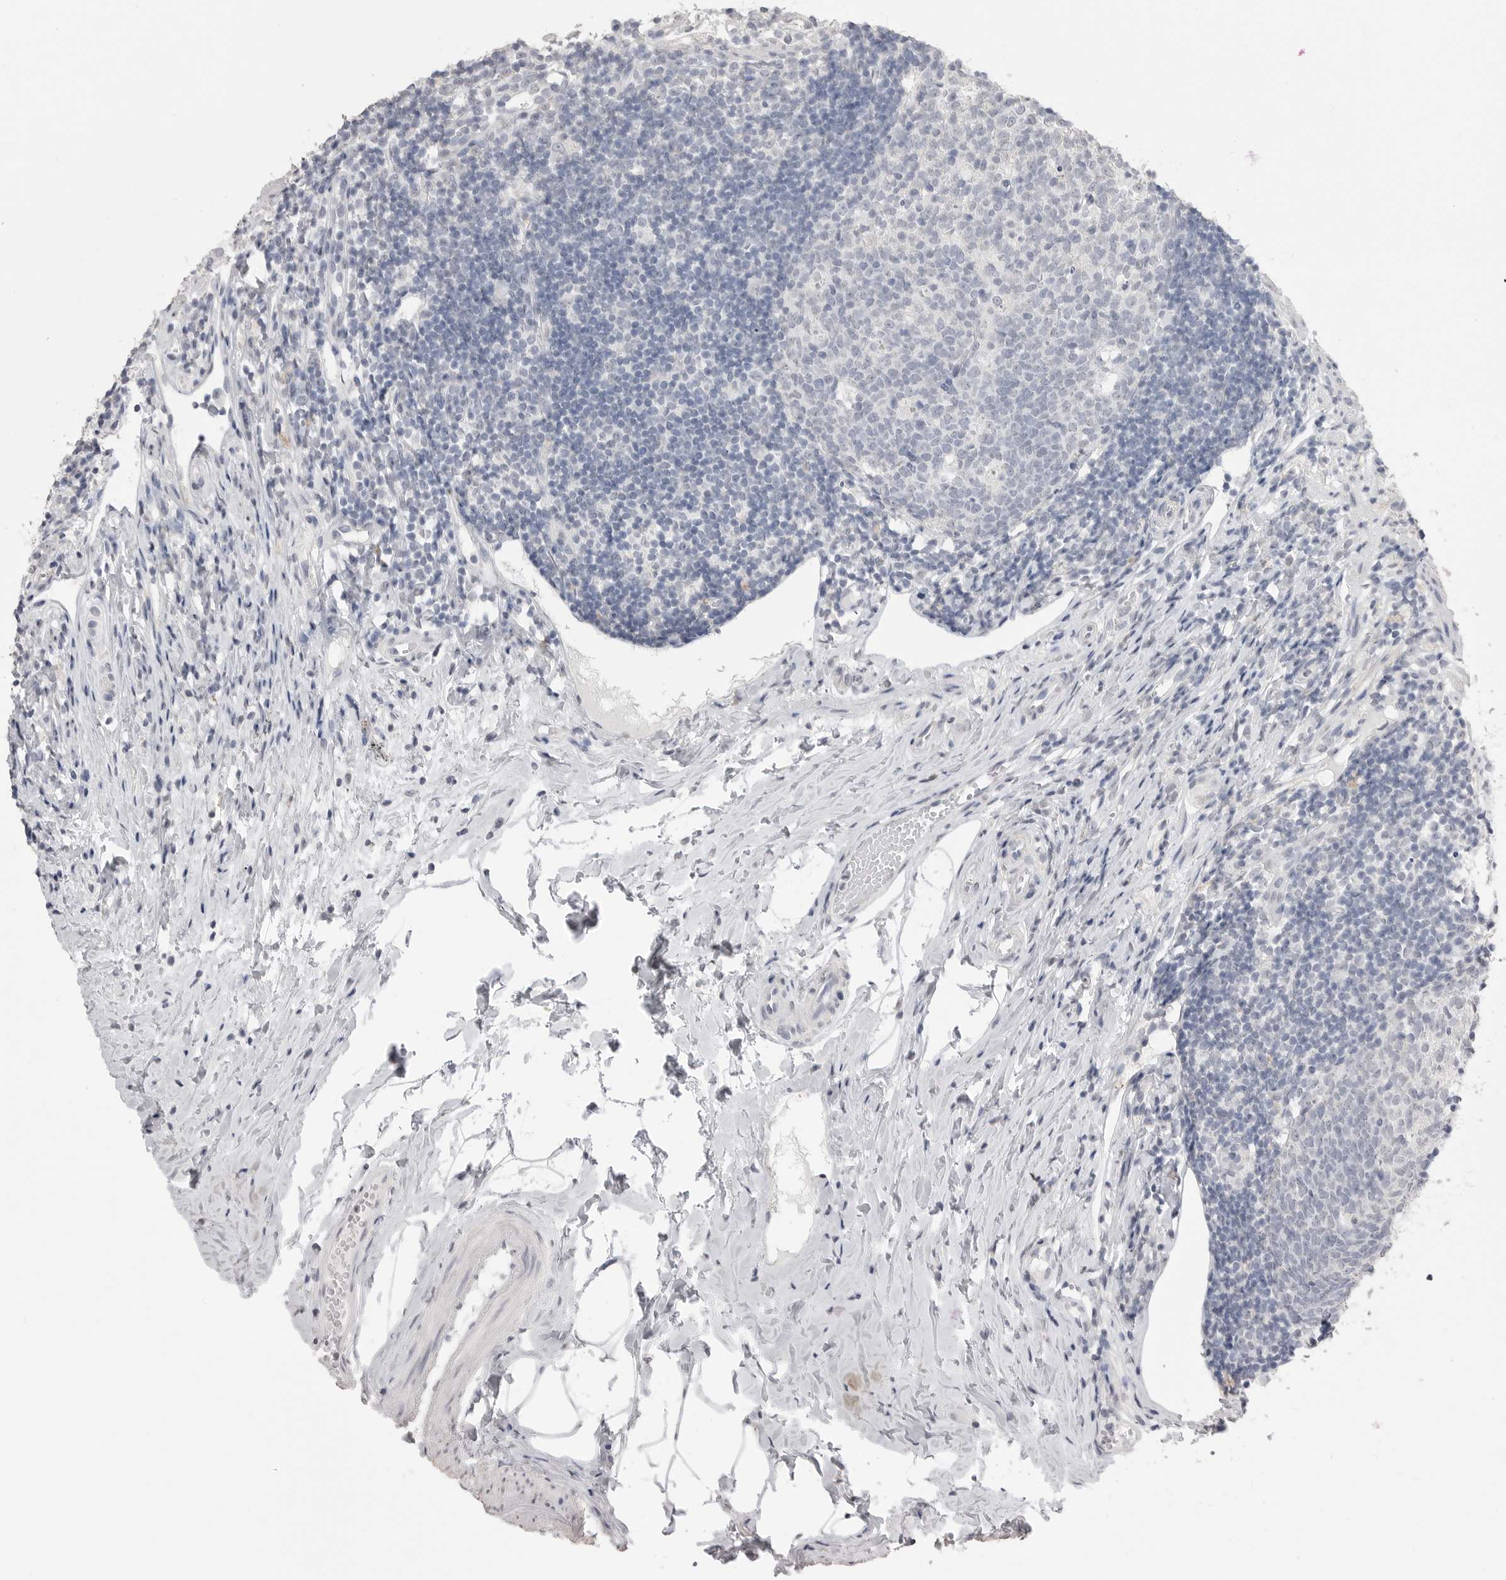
{"staining": {"intensity": "negative", "quantity": "none", "location": "none"}, "tissue": "appendix", "cell_type": "Glandular cells", "image_type": "normal", "snomed": [{"axis": "morphology", "description": "Normal tissue, NOS"}, {"axis": "topography", "description": "Appendix"}], "caption": "The immunohistochemistry (IHC) photomicrograph has no significant expression in glandular cells of appendix. Nuclei are stained in blue.", "gene": "ICAM5", "patient": {"sex": "female", "age": 20}}